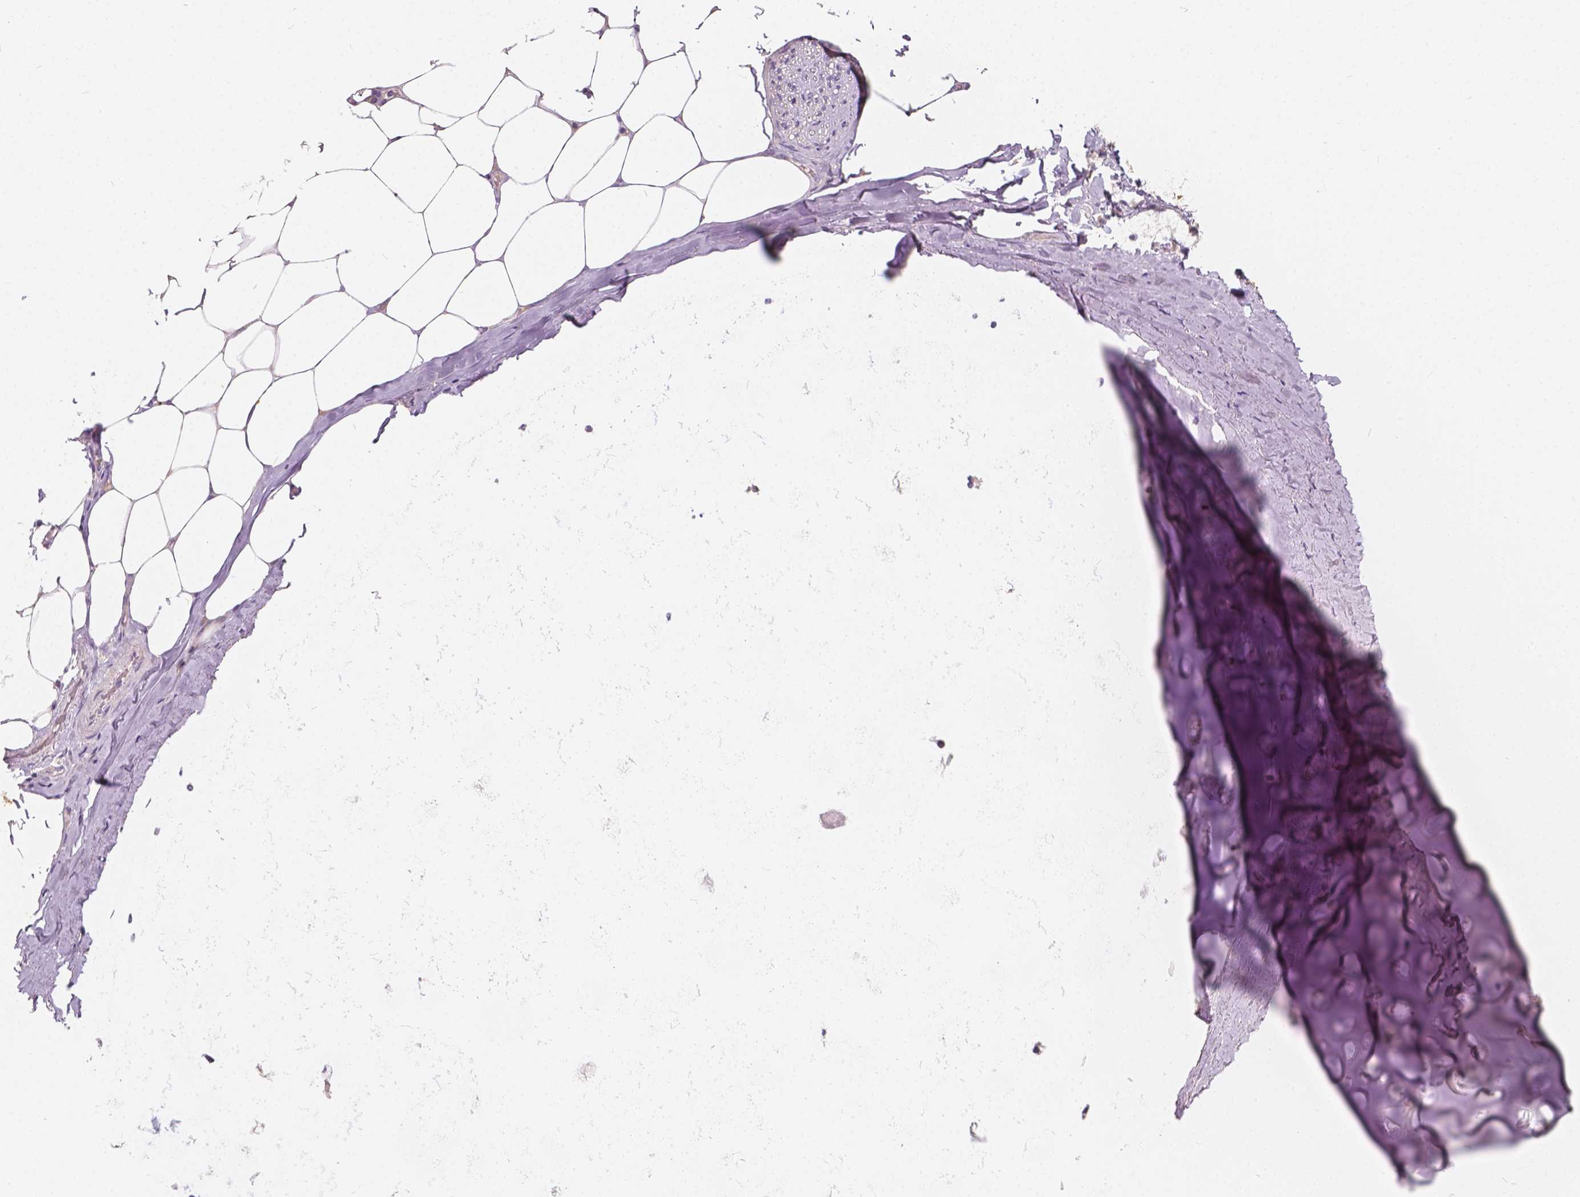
{"staining": {"intensity": "negative", "quantity": "none", "location": "none"}, "tissue": "adipose tissue", "cell_type": "Adipocytes", "image_type": "normal", "snomed": [{"axis": "morphology", "description": "Normal tissue, NOS"}, {"axis": "topography", "description": "Bronchus"}, {"axis": "topography", "description": "Lung"}], "caption": "Immunohistochemistry of normal adipose tissue exhibits no positivity in adipocytes.", "gene": "KIAA0513", "patient": {"sex": "female", "age": 57}}